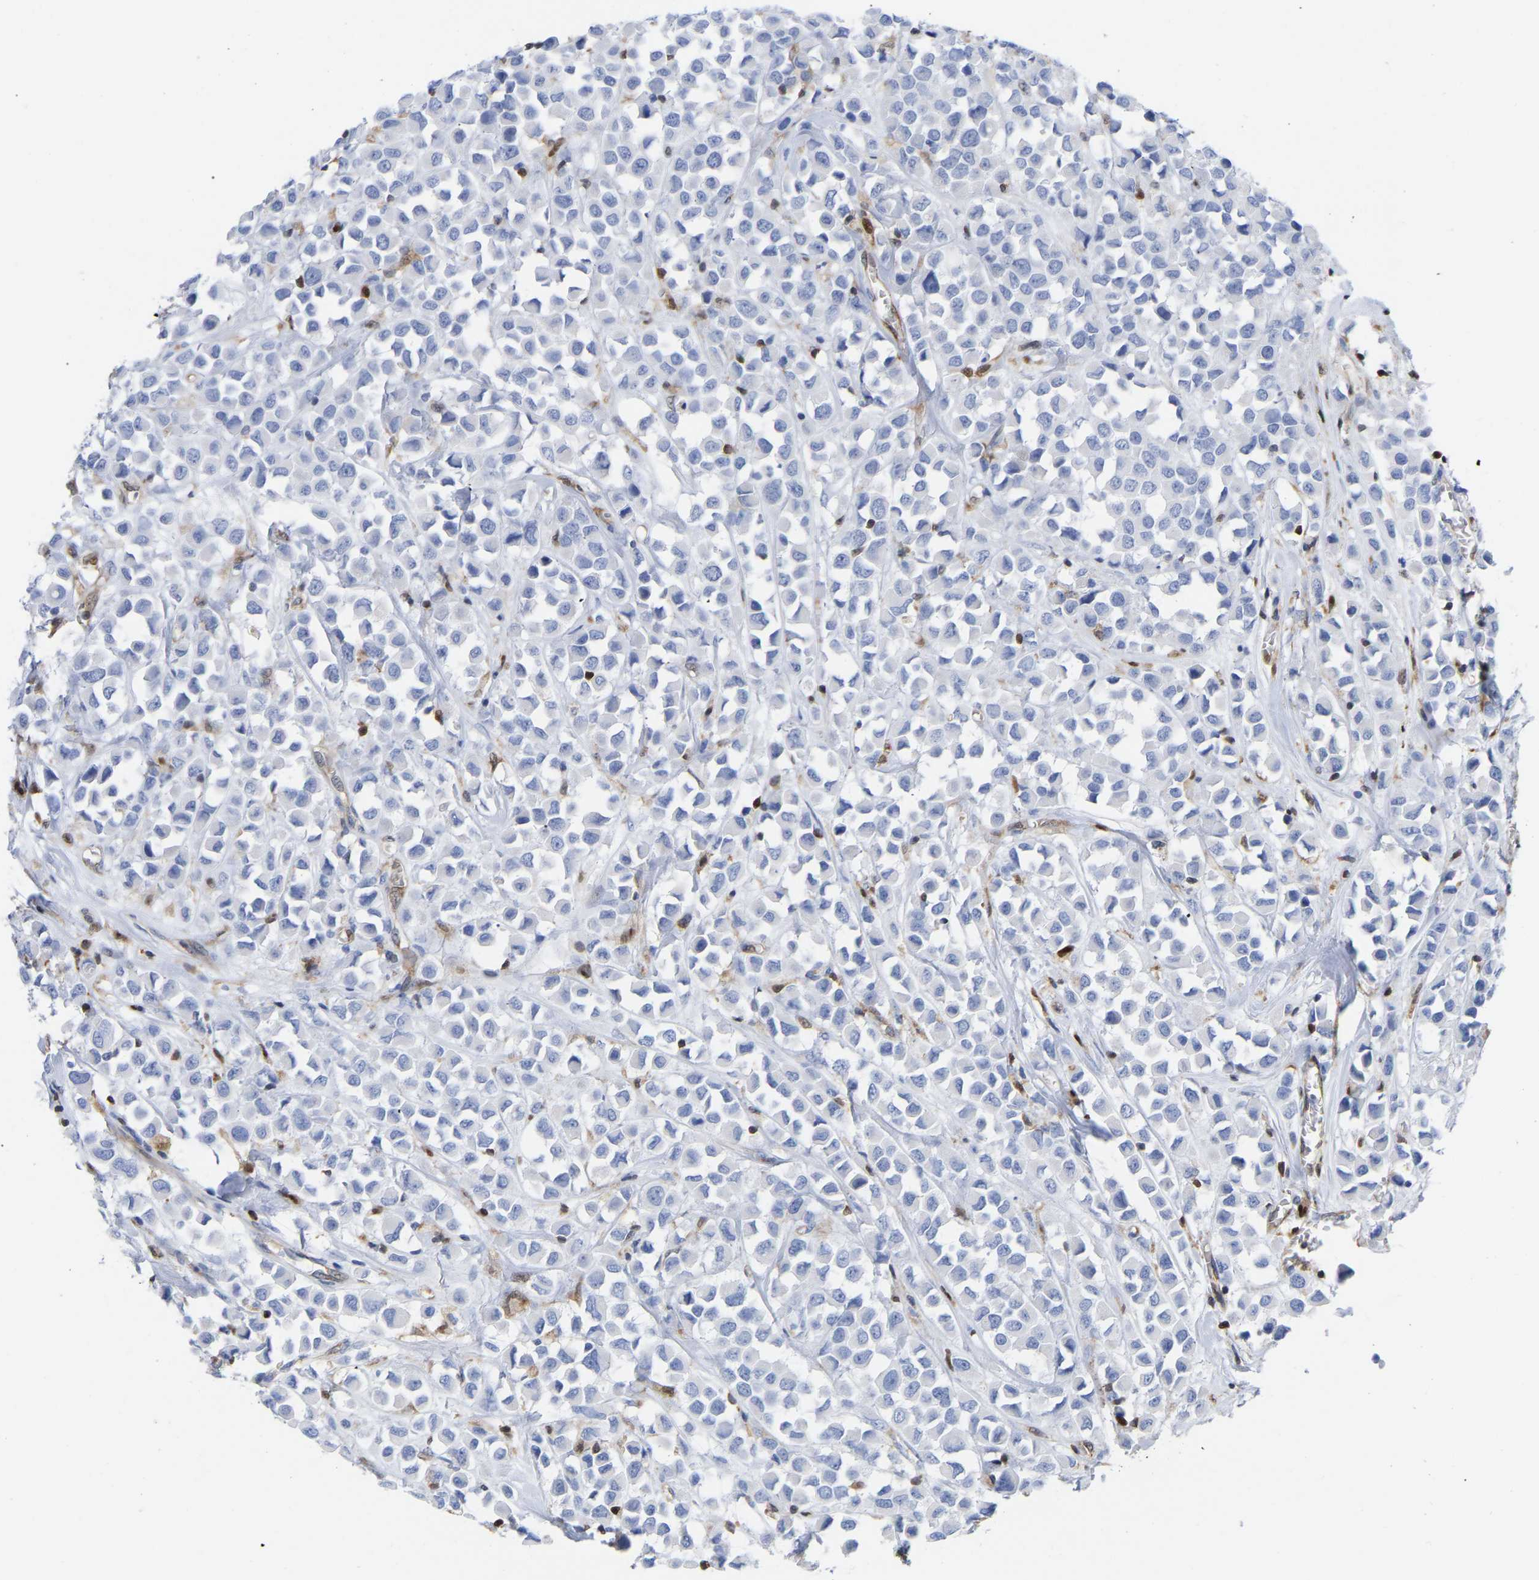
{"staining": {"intensity": "negative", "quantity": "none", "location": "none"}, "tissue": "breast cancer", "cell_type": "Tumor cells", "image_type": "cancer", "snomed": [{"axis": "morphology", "description": "Duct carcinoma"}, {"axis": "topography", "description": "Breast"}], "caption": "Immunohistochemical staining of human breast cancer (invasive ductal carcinoma) displays no significant positivity in tumor cells.", "gene": "GIMAP4", "patient": {"sex": "female", "age": 61}}